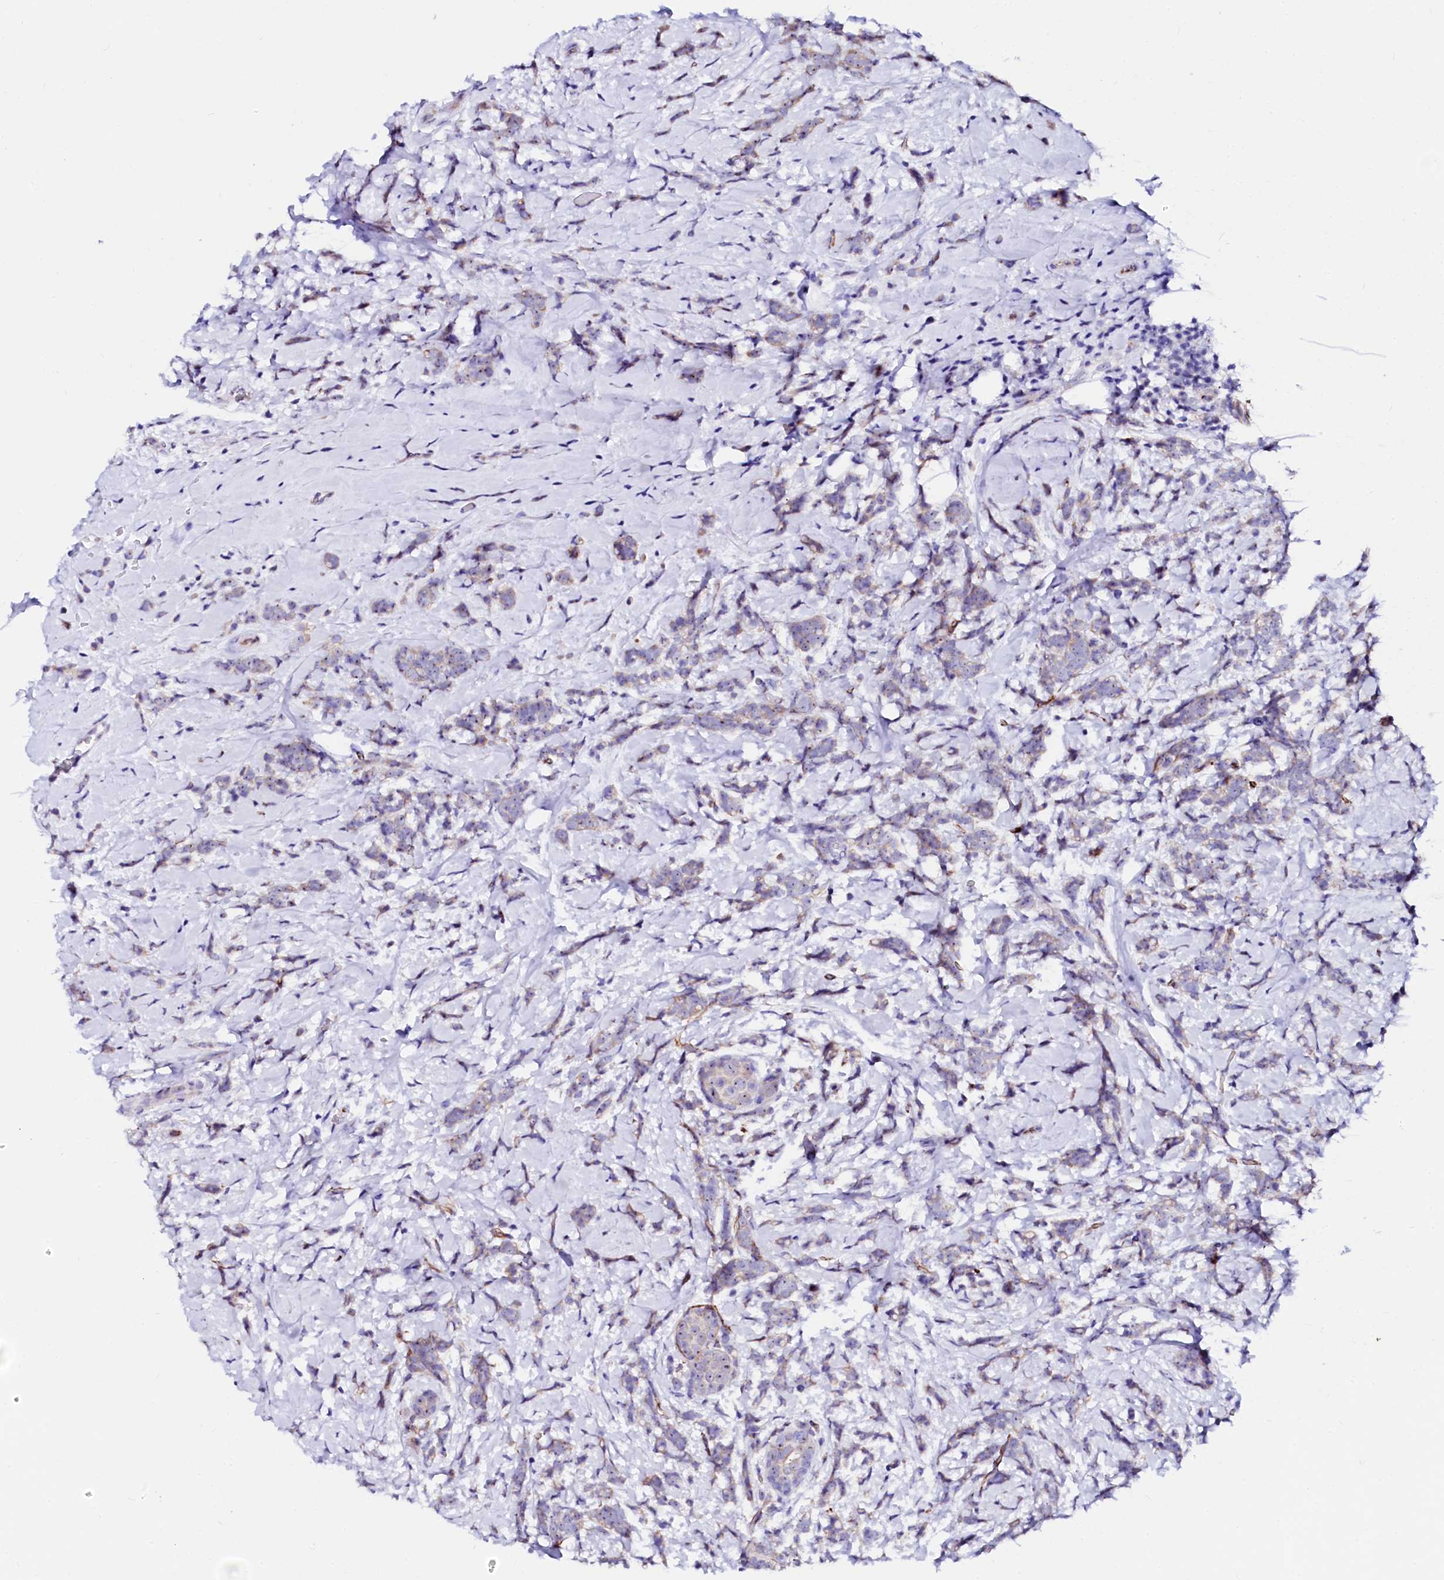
{"staining": {"intensity": "negative", "quantity": "none", "location": "none"}, "tissue": "breast cancer", "cell_type": "Tumor cells", "image_type": "cancer", "snomed": [{"axis": "morphology", "description": "Lobular carcinoma"}, {"axis": "topography", "description": "Breast"}], "caption": "Image shows no protein staining in tumor cells of breast cancer (lobular carcinoma) tissue. The staining is performed using DAB (3,3'-diaminobenzidine) brown chromogen with nuclei counter-stained in using hematoxylin.", "gene": "SFR1", "patient": {"sex": "female", "age": 58}}